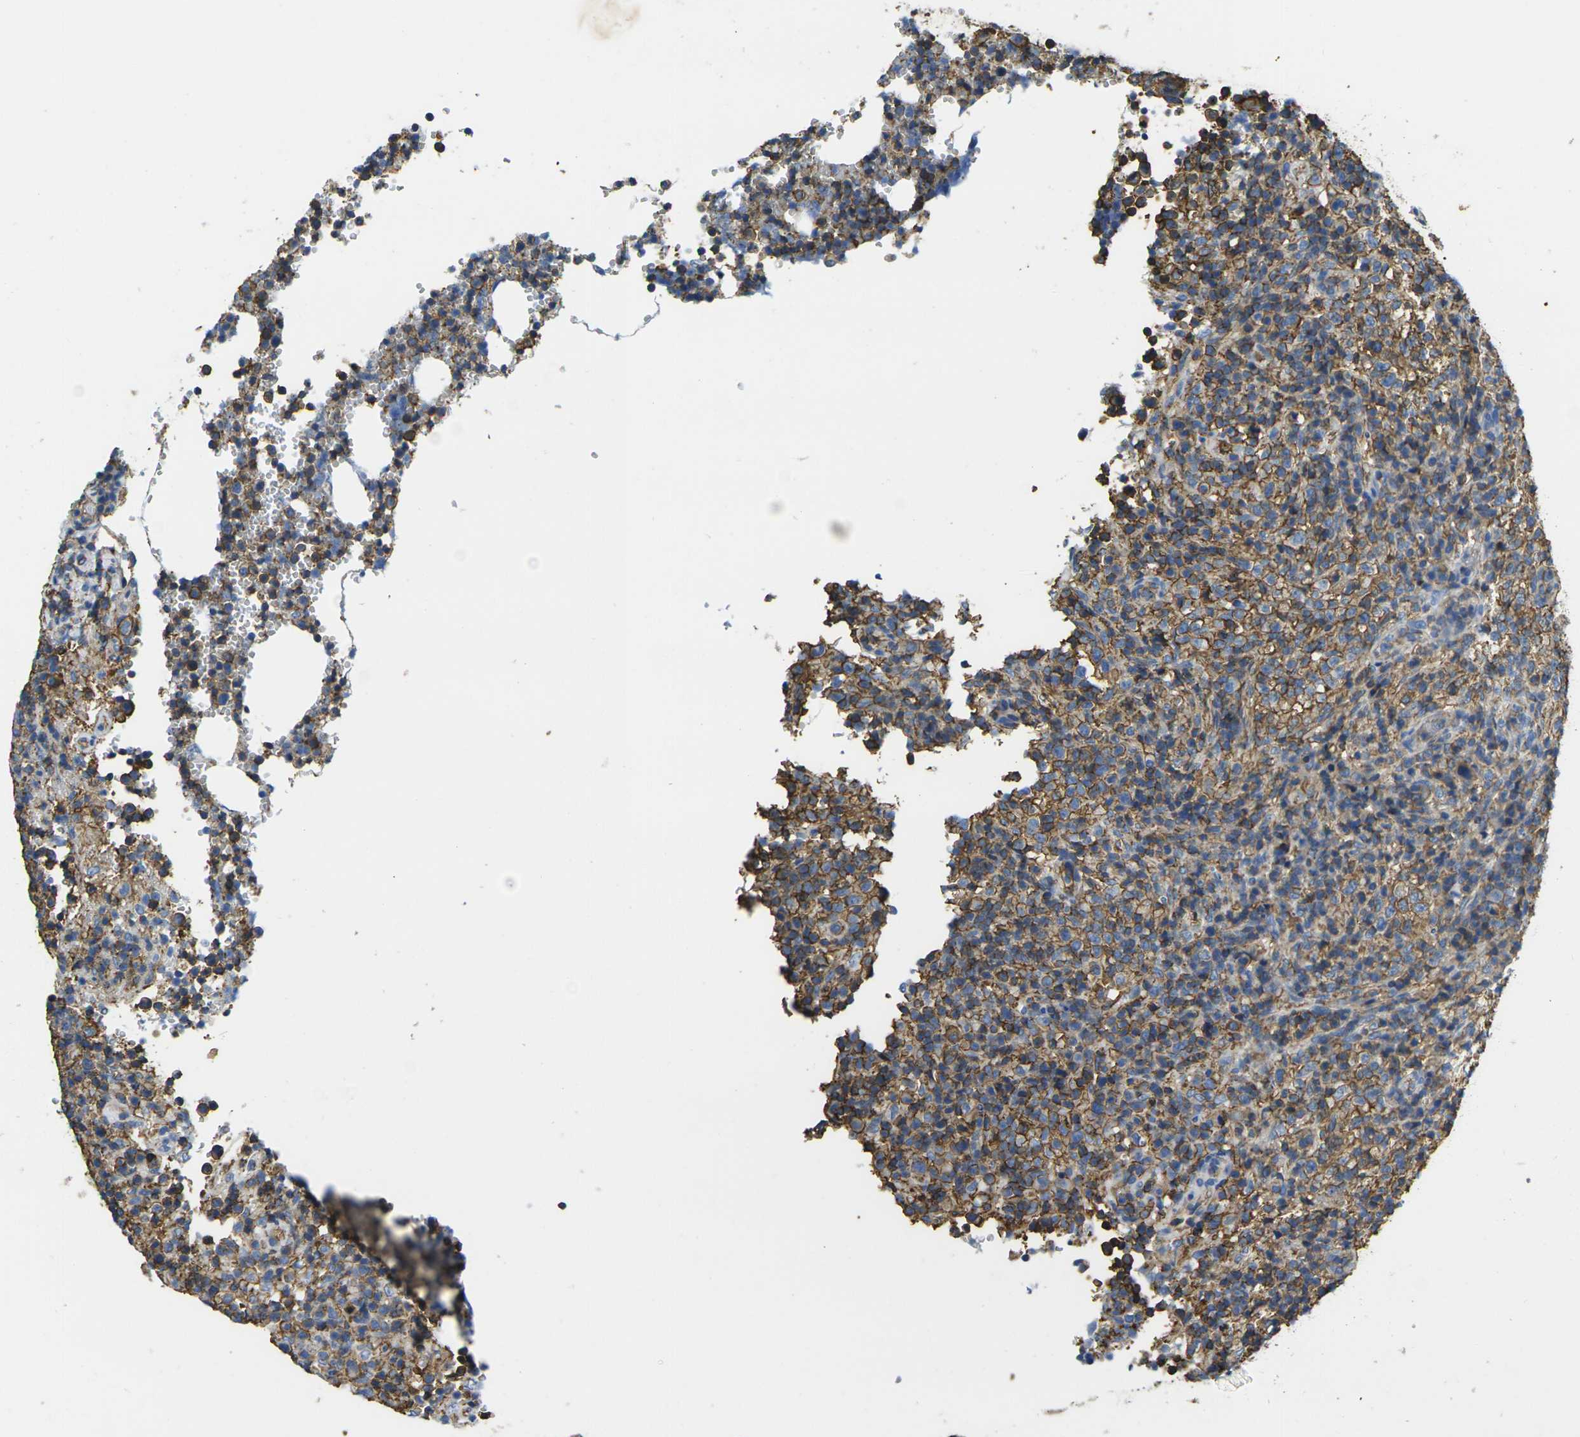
{"staining": {"intensity": "moderate", "quantity": ">75%", "location": "cytoplasmic/membranous"}, "tissue": "lymphoma", "cell_type": "Tumor cells", "image_type": "cancer", "snomed": [{"axis": "morphology", "description": "Malignant lymphoma, non-Hodgkin's type, High grade"}, {"axis": "topography", "description": "Lymph node"}], "caption": "An immunohistochemistry (IHC) photomicrograph of tumor tissue is shown. Protein staining in brown labels moderate cytoplasmic/membranous positivity in lymphoma within tumor cells.", "gene": "FAM110D", "patient": {"sex": "female", "age": 76}}